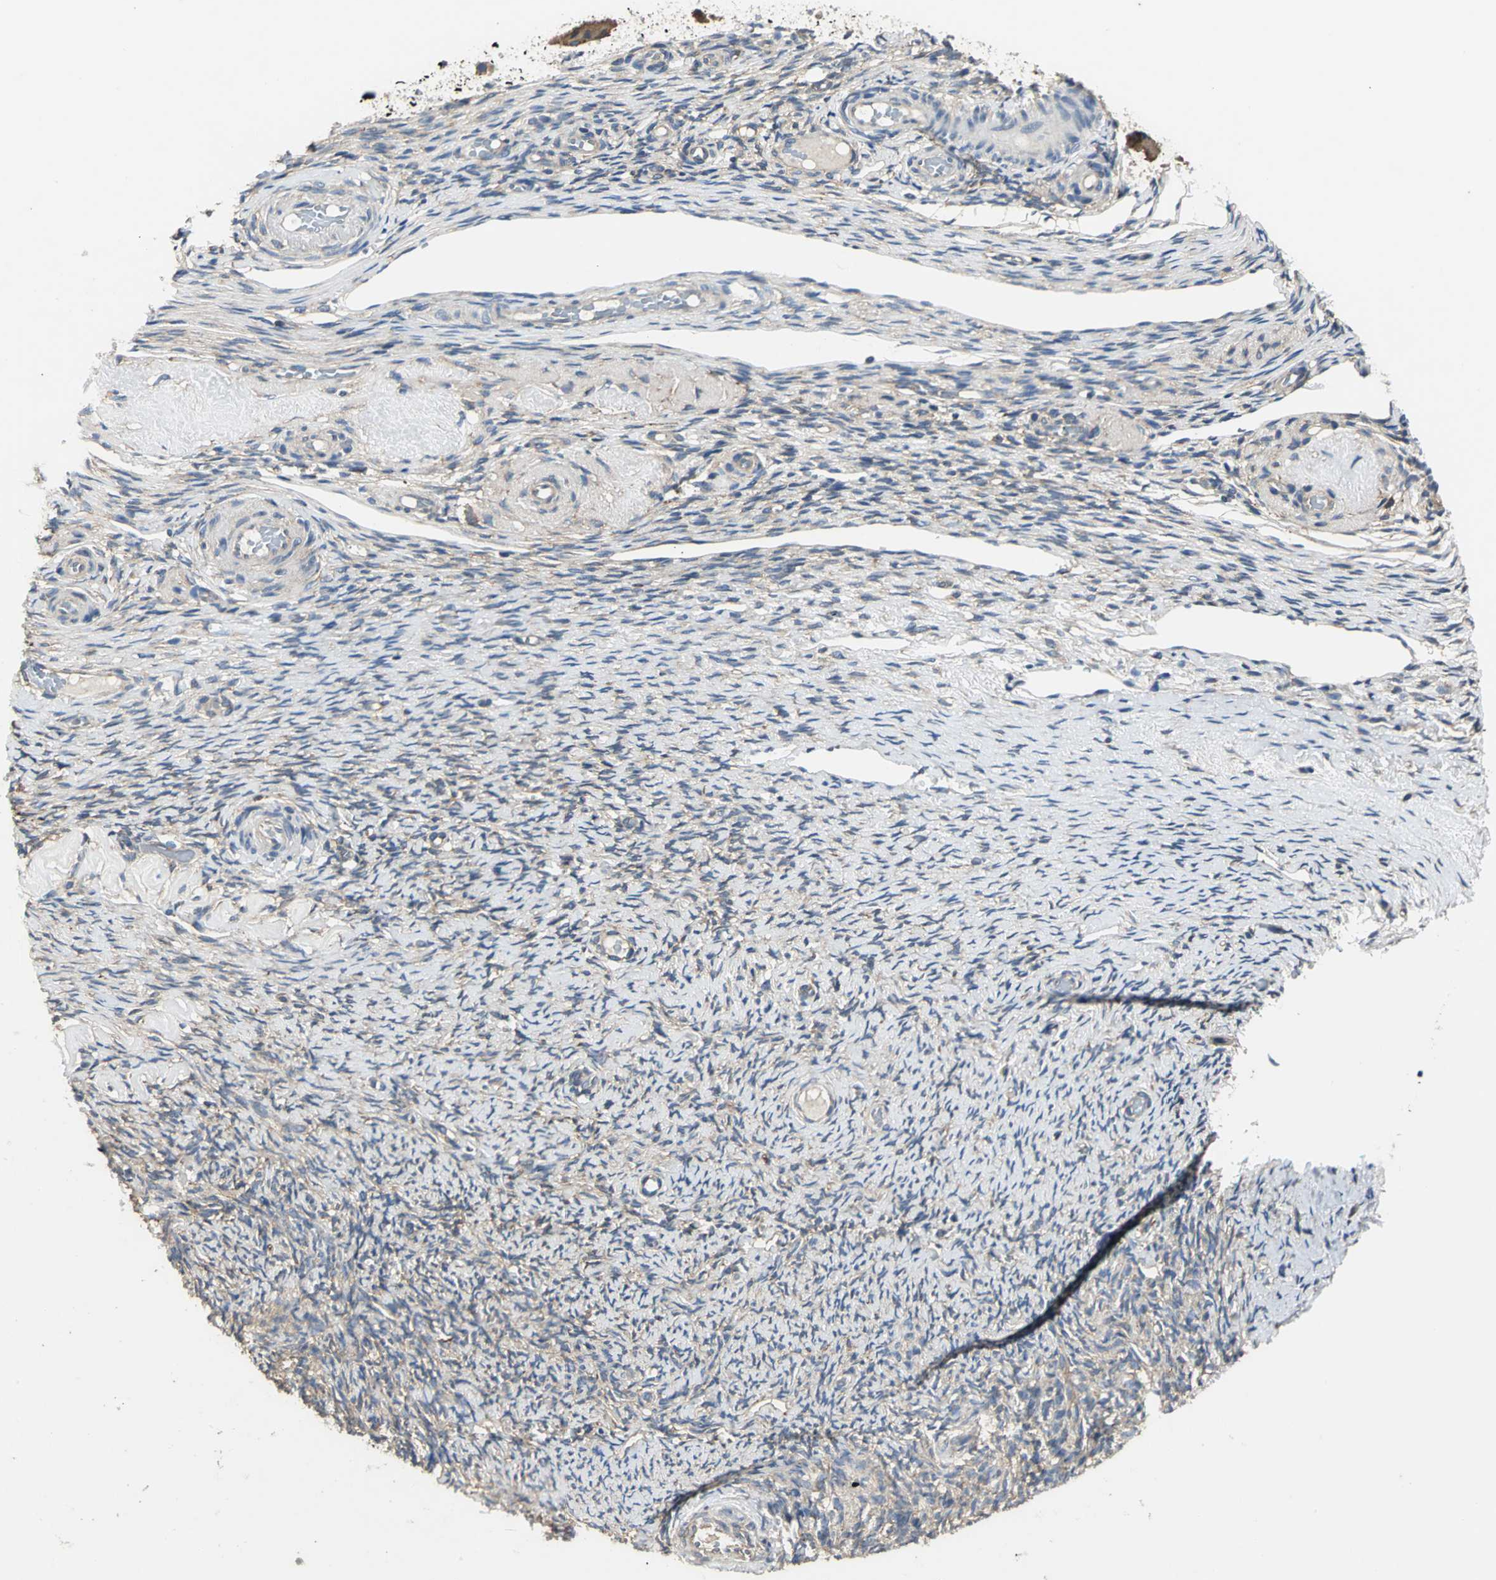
{"staining": {"intensity": "weak", "quantity": "25%-75%", "location": "cytoplasmic/membranous"}, "tissue": "ovary", "cell_type": "Ovarian stroma cells", "image_type": "normal", "snomed": [{"axis": "morphology", "description": "Normal tissue, NOS"}, {"axis": "topography", "description": "Ovary"}], "caption": "Protein expression analysis of unremarkable ovary shows weak cytoplasmic/membranous positivity in about 25%-75% of ovarian stroma cells. The staining was performed using DAB to visualize the protein expression in brown, while the nuclei were stained in blue with hematoxylin (Magnification: 20x).", "gene": "IRF3", "patient": {"sex": "female", "age": 60}}